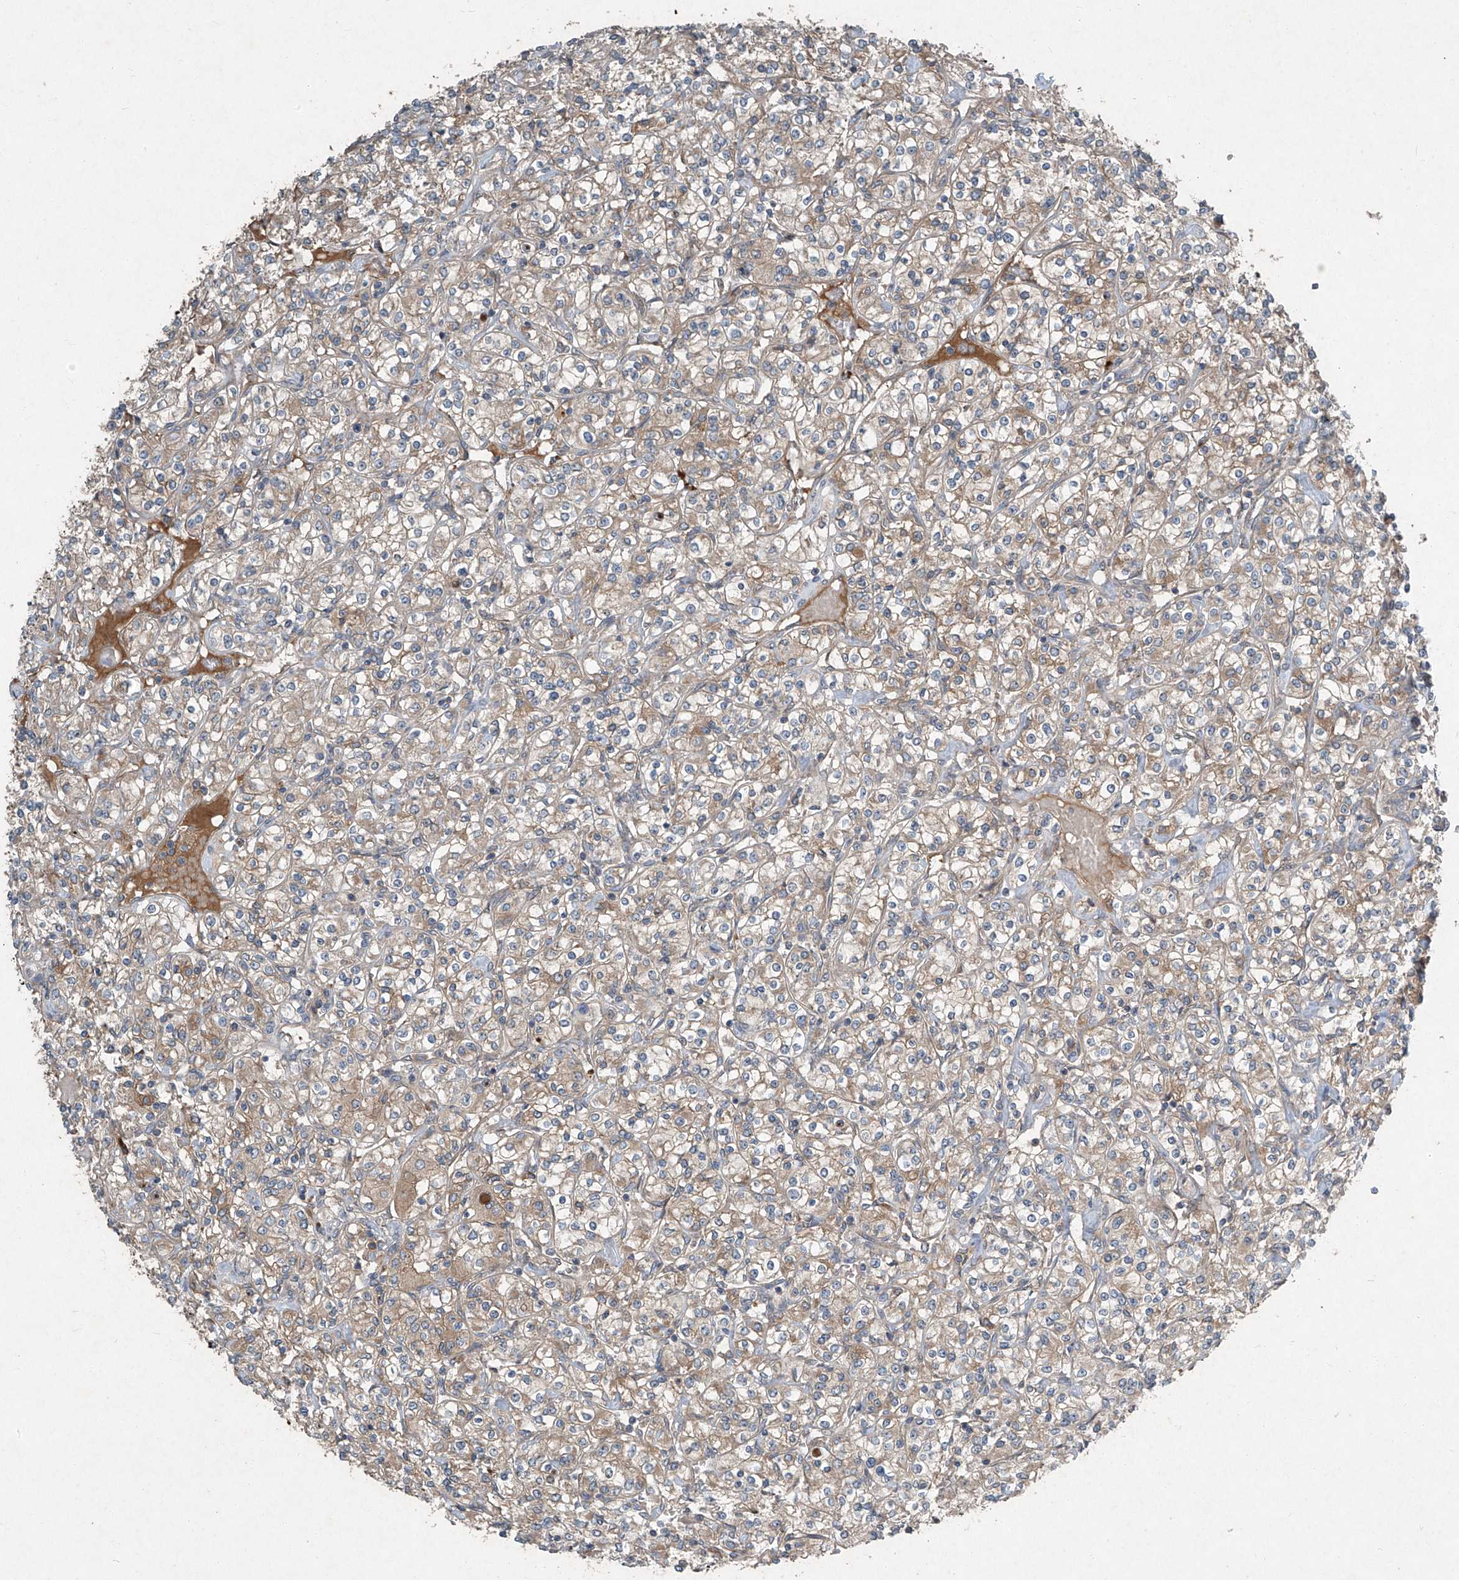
{"staining": {"intensity": "weak", "quantity": ">75%", "location": "cytoplasmic/membranous"}, "tissue": "renal cancer", "cell_type": "Tumor cells", "image_type": "cancer", "snomed": [{"axis": "morphology", "description": "Adenocarcinoma, NOS"}, {"axis": "topography", "description": "Kidney"}], "caption": "Immunohistochemistry (IHC) image of neoplastic tissue: human renal cancer stained using immunohistochemistry (IHC) reveals low levels of weak protein expression localized specifically in the cytoplasmic/membranous of tumor cells, appearing as a cytoplasmic/membranous brown color.", "gene": "FOXRED2", "patient": {"sex": "male", "age": 77}}